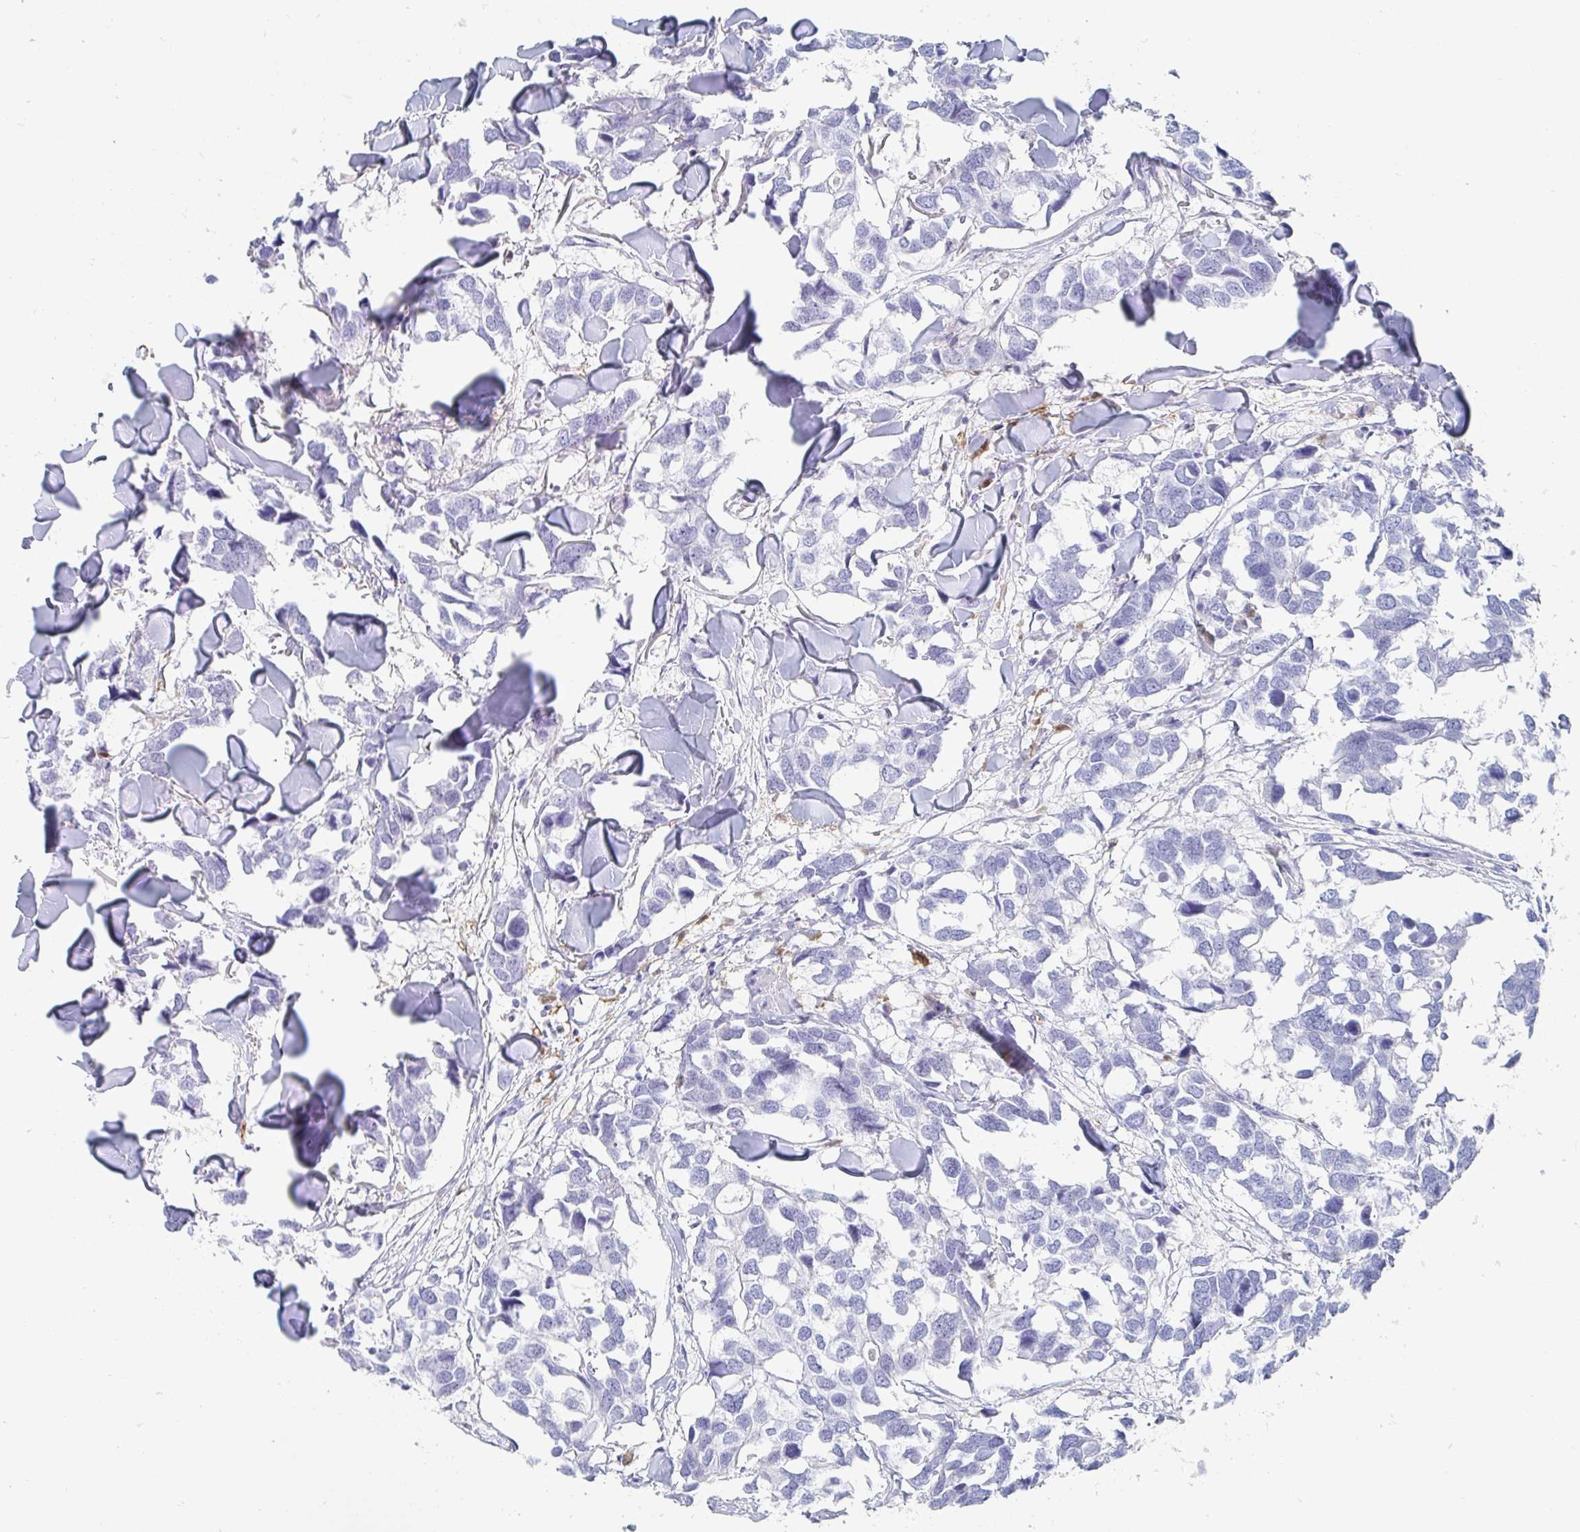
{"staining": {"intensity": "negative", "quantity": "none", "location": "none"}, "tissue": "breast cancer", "cell_type": "Tumor cells", "image_type": "cancer", "snomed": [{"axis": "morphology", "description": "Duct carcinoma"}, {"axis": "topography", "description": "Breast"}], "caption": "This is an immunohistochemistry image of intraductal carcinoma (breast). There is no staining in tumor cells.", "gene": "OR2A4", "patient": {"sex": "female", "age": 83}}